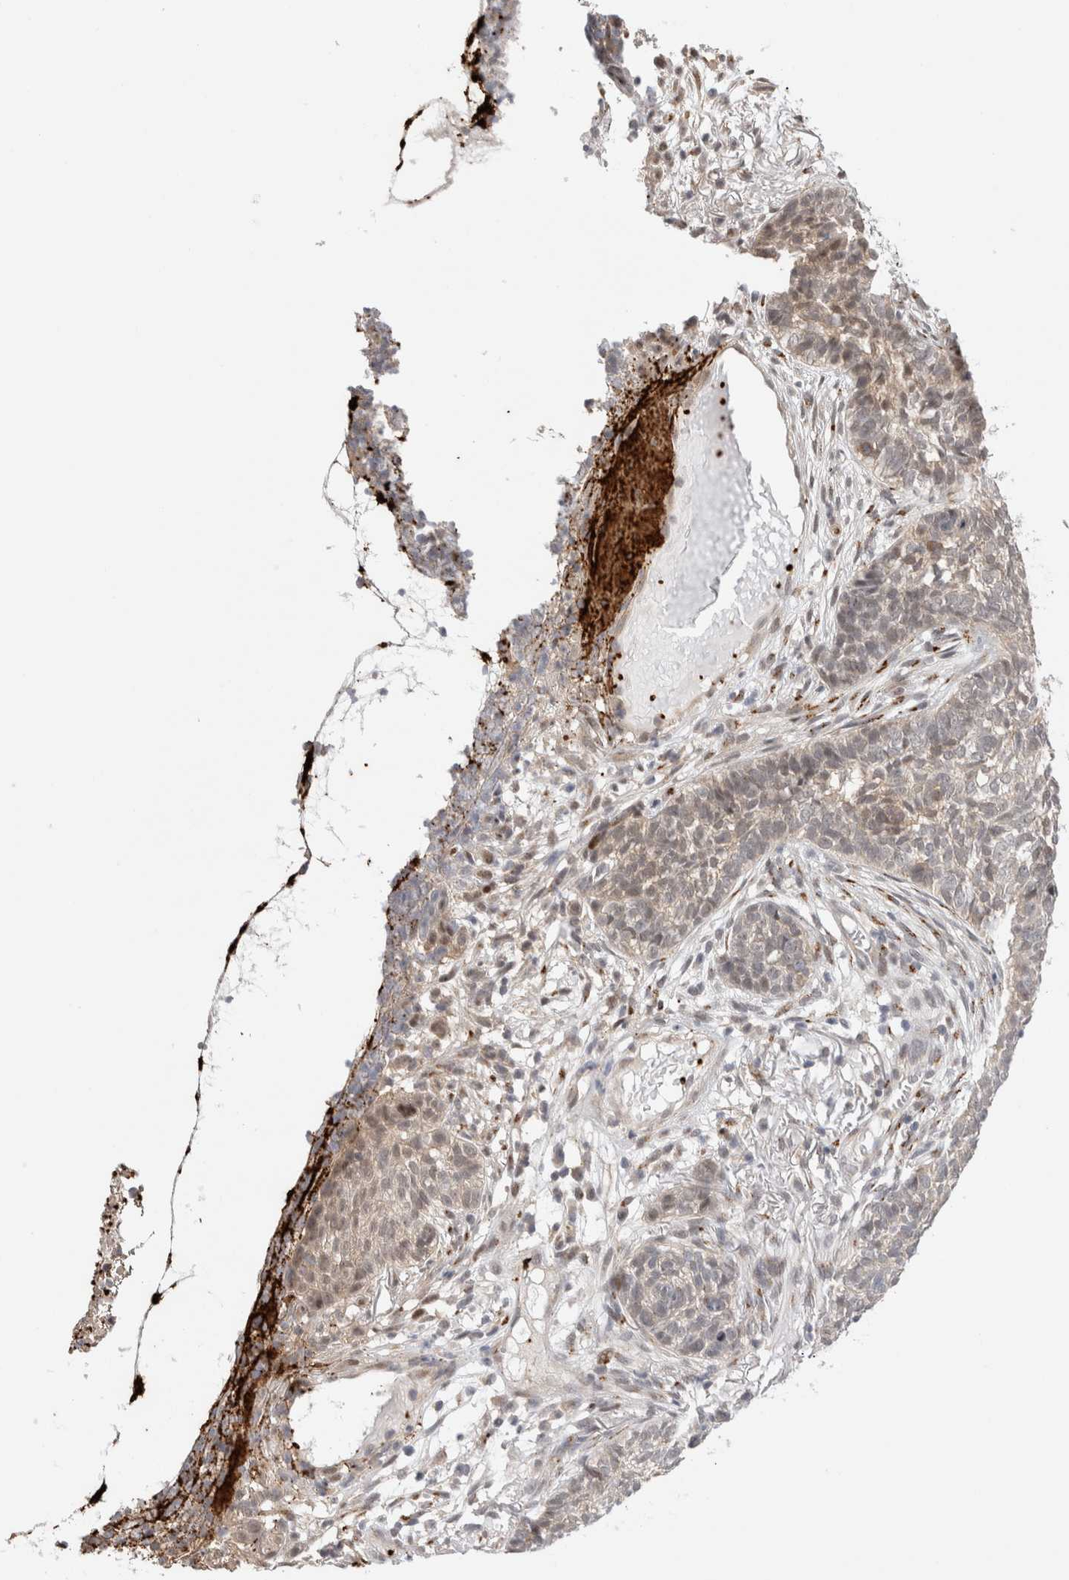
{"staining": {"intensity": "weak", "quantity": "<25%", "location": "cytoplasmic/membranous"}, "tissue": "skin cancer", "cell_type": "Tumor cells", "image_type": "cancer", "snomed": [{"axis": "morphology", "description": "Basal cell carcinoma"}, {"axis": "topography", "description": "Skin"}], "caption": "Tumor cells are negative for brown protein staining in skin basal cell carcinoma.", "gene": "VPS28", "patient": {"sex": "male", "age": 85}}